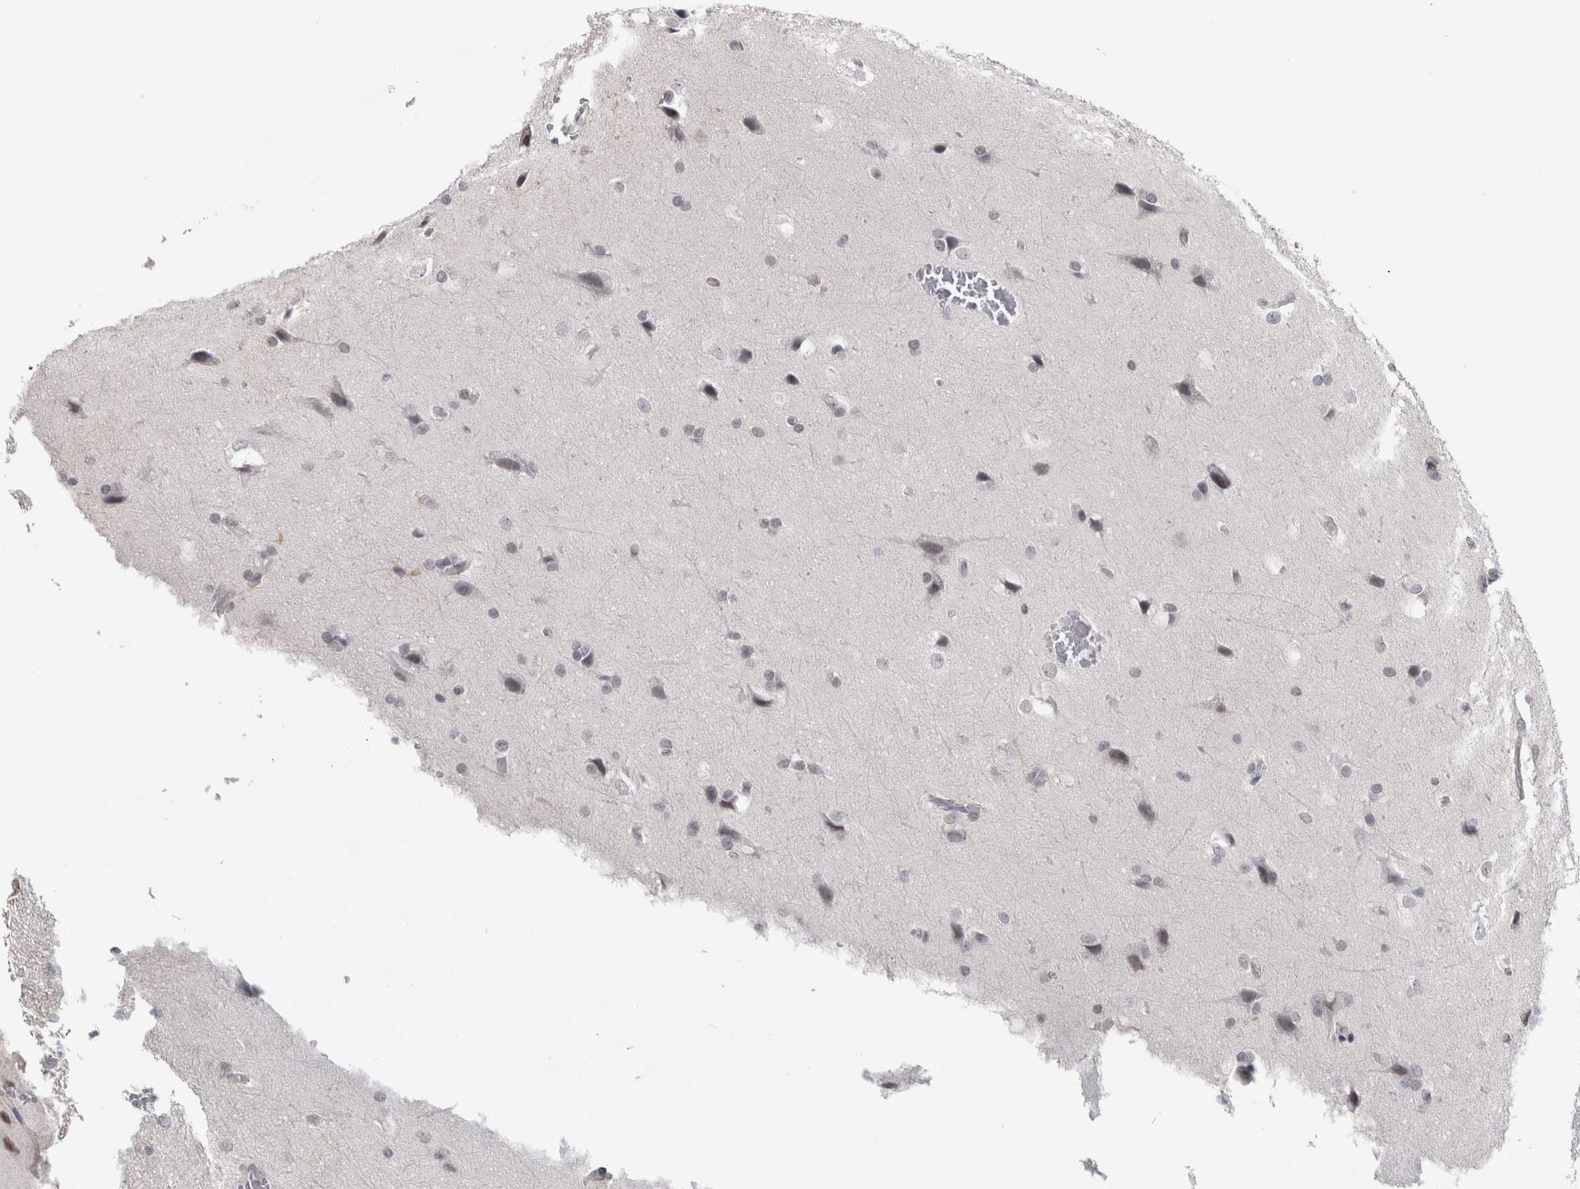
{"staining": {"intensity": "weak", "quantity": "<25%", "location": "nuclear"}, "tissue": "glioma", "cell_type": "Tumor cells", "image_type": "cancer", "snomed": [{"axis": "morphology", "description": "Glioma, malignant, Low grade"}, {"axis": "topography", "description": "Brain"}], "caption": "Protein analysis of malignant low-grade glioma reveals no significant staining in tumor cells. The staining is performed using DAB brown chromogen with nuclei counter-stained in using hematoxylin.", "gene": "ARID4B", "patient": {"sex": "female", "age": 37}}